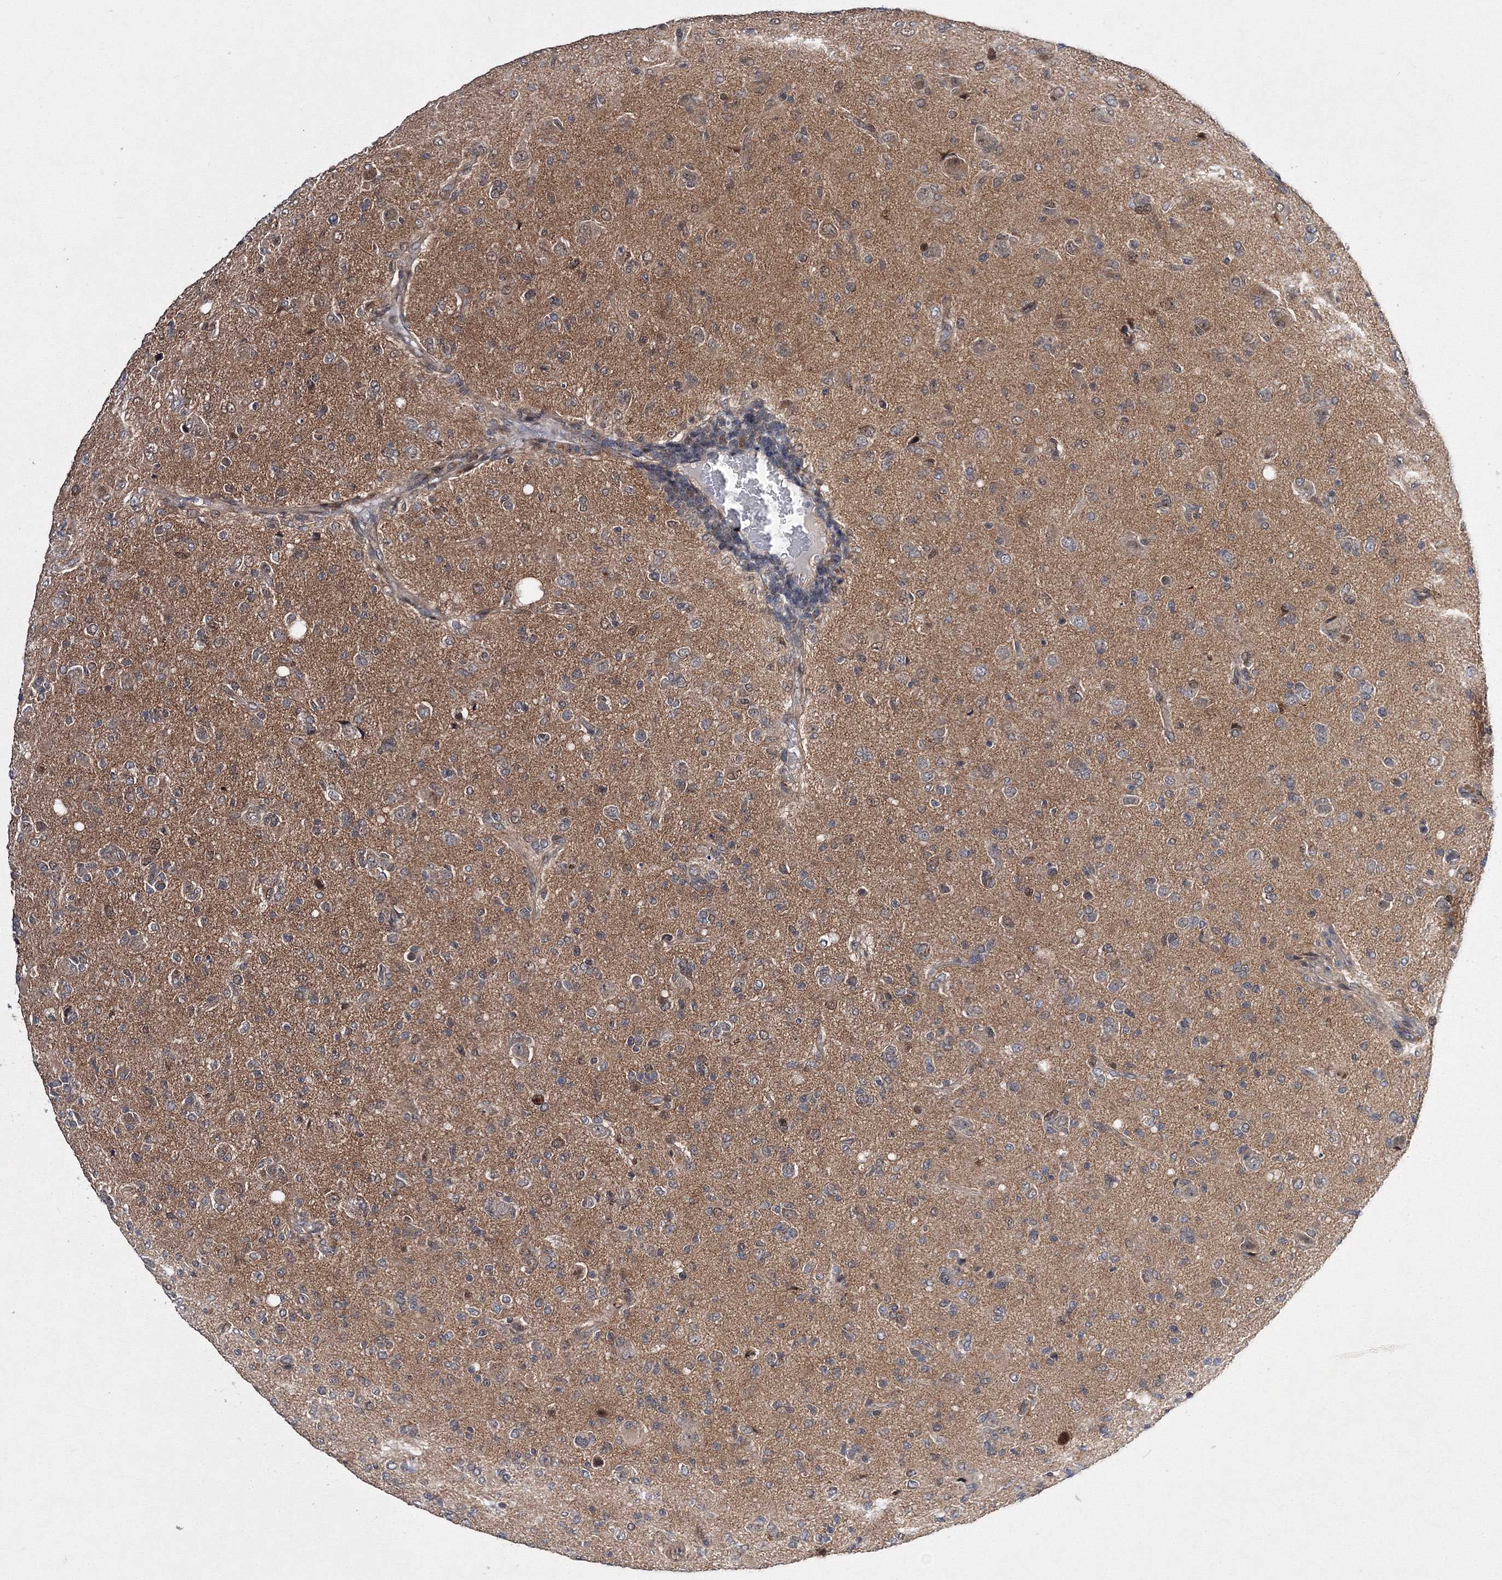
{"staining": {"intensity": "negative", "quantity": "none", "location": "none"}, "tissue": "glioma", "cell_type": "Tumor cells", "image_type": "cancer", "snomed": [{"axis": "morphology", "description": "Glioma, malignant, High grade"}, {"axis": "topography", "description": "Brain"}], "caption": "DAB immunohistochemical staining of human malignant high-grade glioma shows no significant positivity in tumor cells. (Brightfield microscopy of DAB (3,3'-diaminobenzidine) immunohistochemistry (IHC) at high magnification).", "gene": "GPN1", "patient": {"sex": "female", "age": 57}}